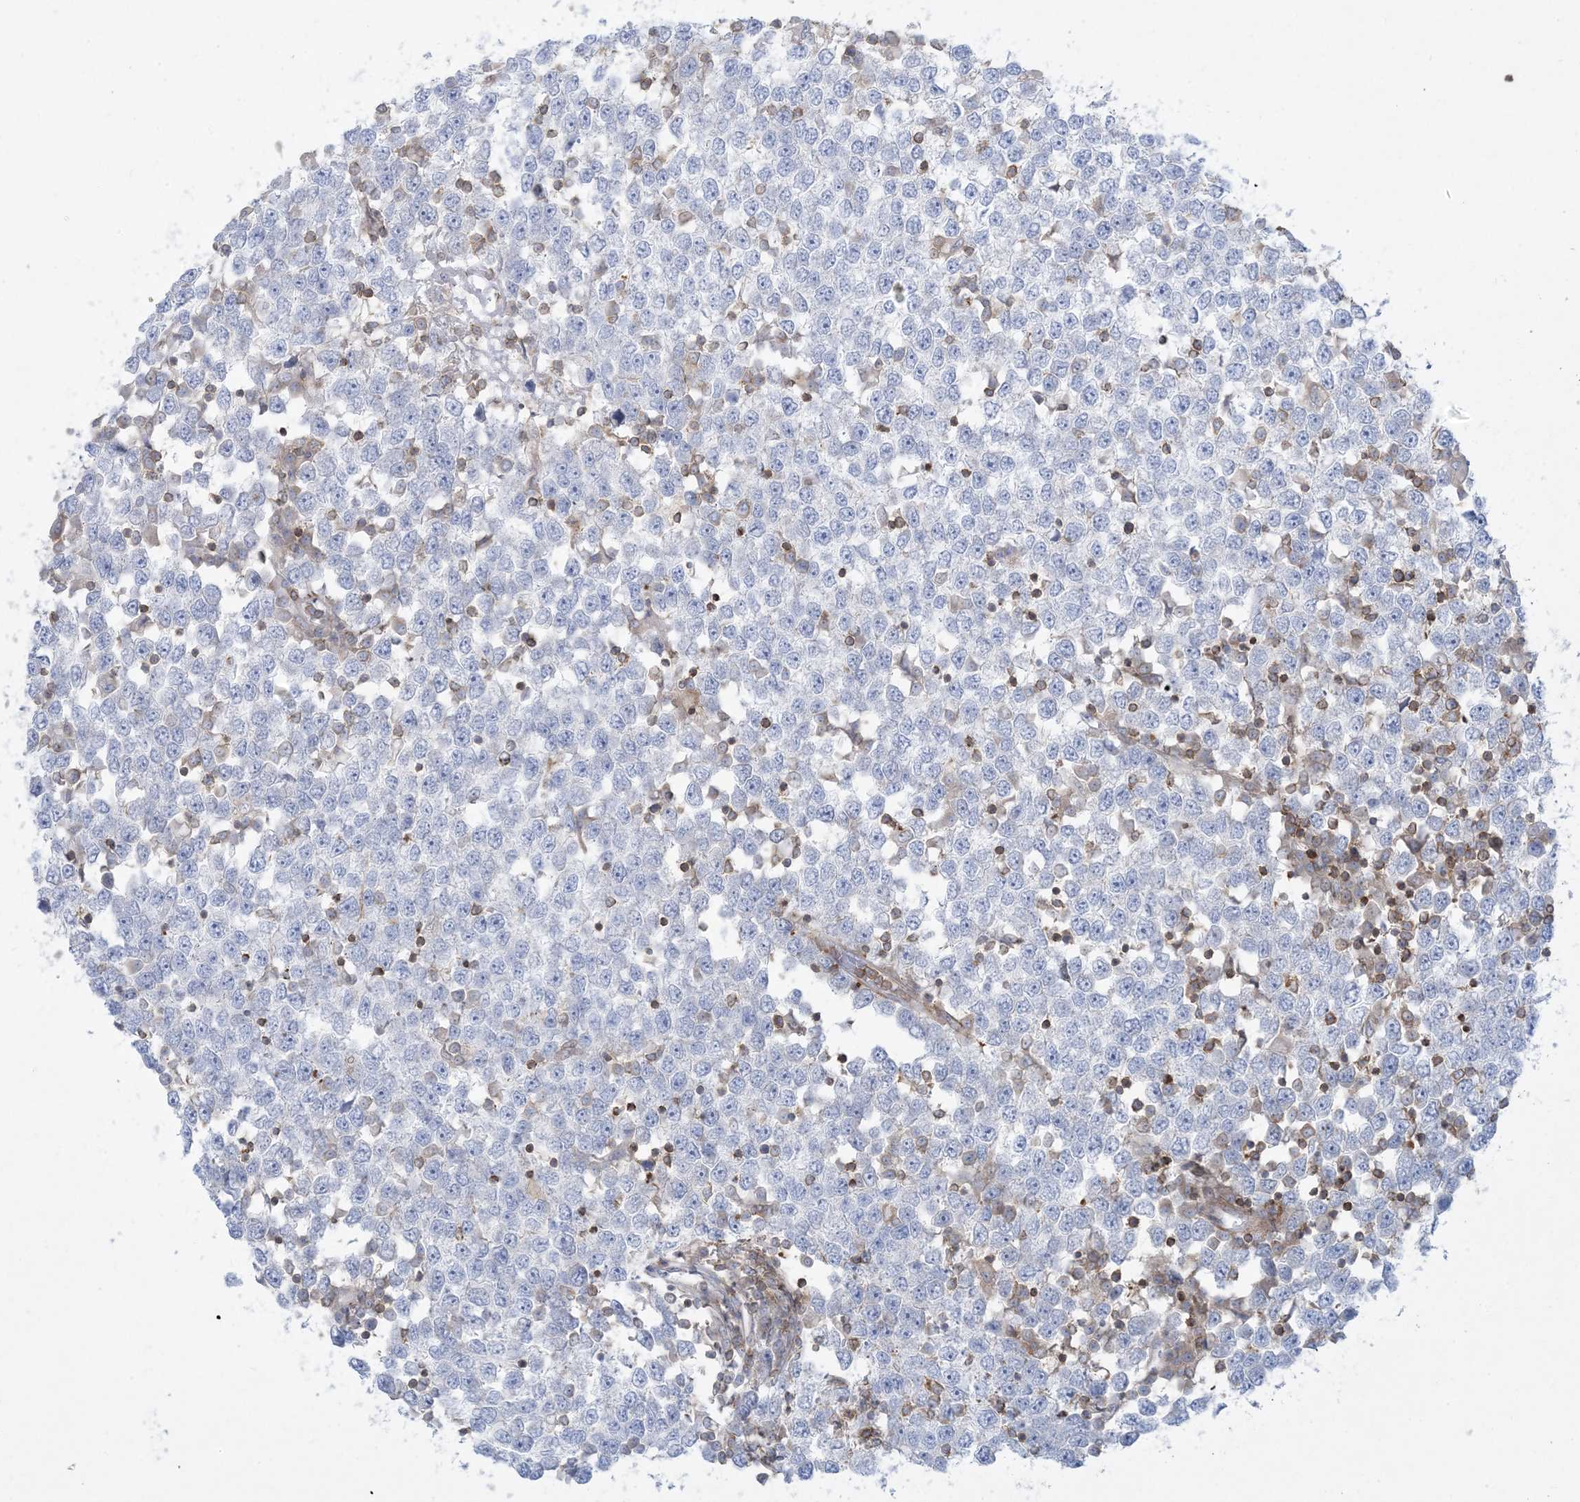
{"staining": {"intensity": "negative", "quantity": "none", "location": "none"}, "tissue": "testis cancer", "cell_type": "Tumor cells", "image_type": "cancer", "snomed": [{"axis": "morphology", "description": "Seminoma, NOS"}, {"axis": "topography", "description": "Testis"}], "caption": "Immunohistochemical staining of testis cancer (seminoma) shows no significant staining in tumor cells.", "gene": "ARHGAP30", "patient": {"sex": "male", "age": 65}}